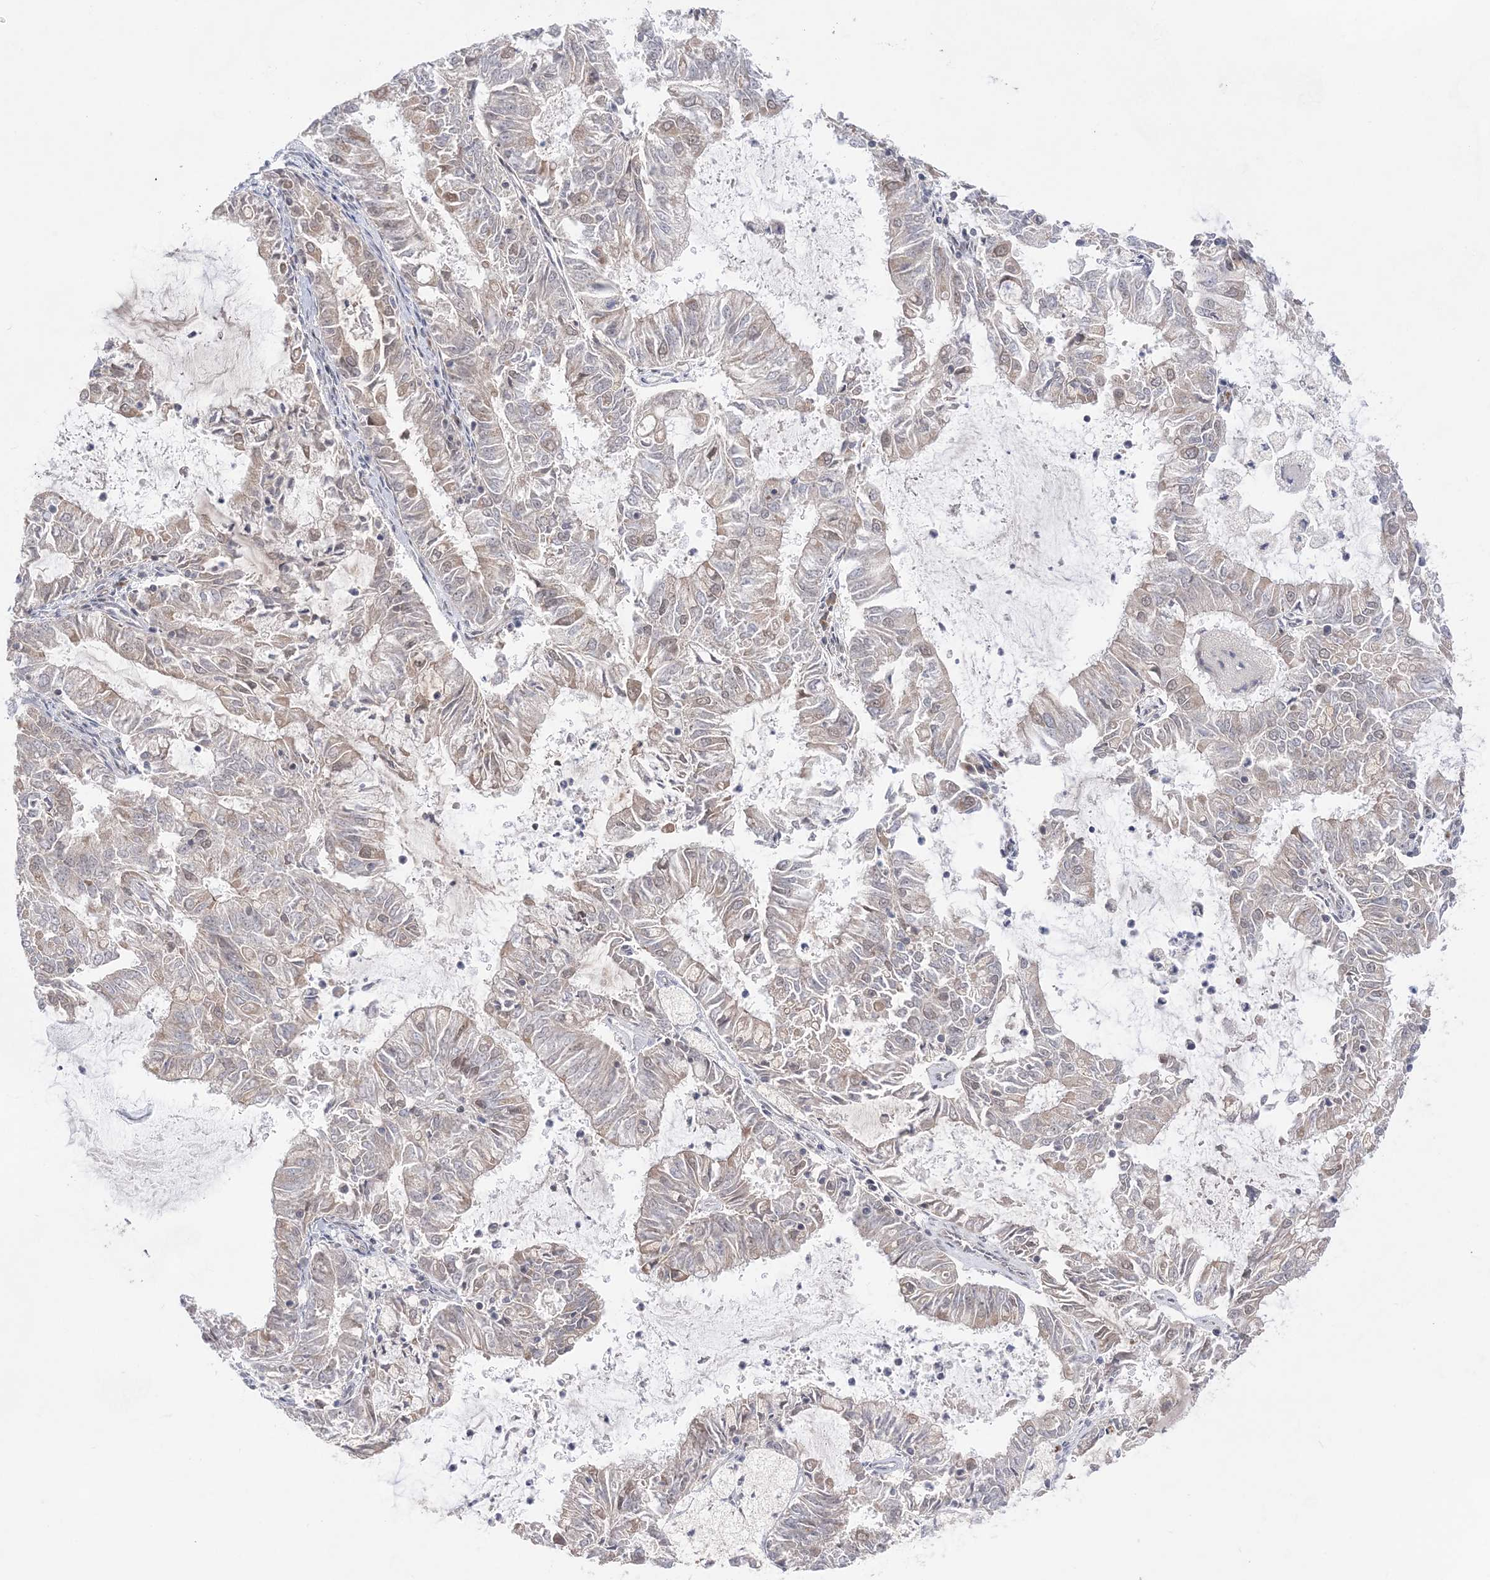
{"staining": {"intensity": "negative", "quantity": "none", "location": "none"}, "tissue": "endometrial cancer", "cell_type": "Tumor cells", "image_type": "cancer", "snomed": [{"axis": "morphology", "description": "Adenocarcinoma, NOS"}, {"axis": "topography", "description": "Endometrium"}], "caption": "Human adenocarcinoma (endometrial) stained for a protein using immunohistochemistry (IHC) exhibits no expression in tumor cells.", "gene": "ANAPC15", "patient": {"sex": "female", "age": 57}}